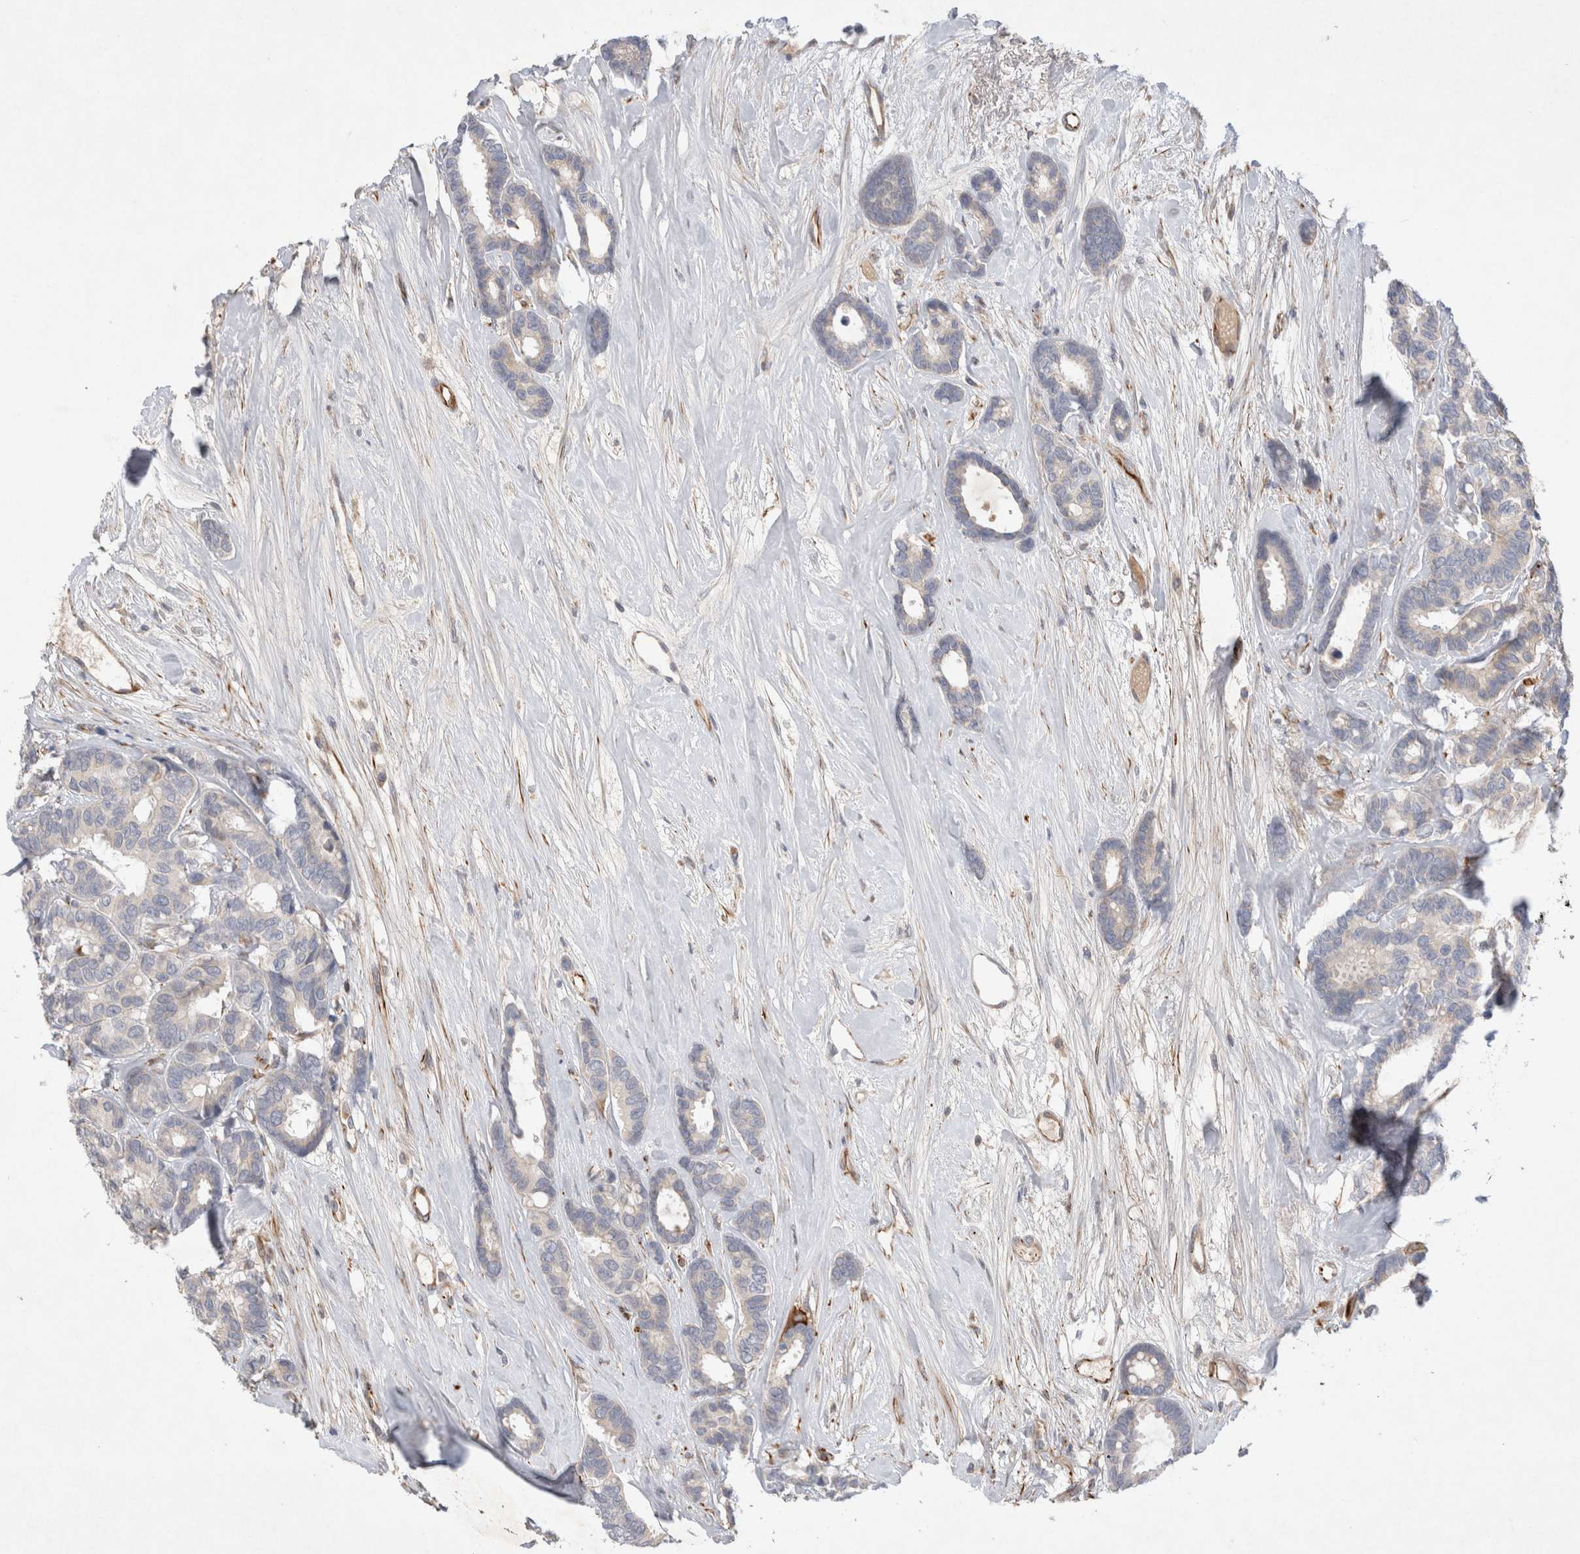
{"staining": {"intensity": "negative", "quantity": "none", "location": "none"}, "tissue": "breast cancer", "cell_type": "Tumor cells", "image_type": "cancer", "snomed": [{"axis": "morphology", "description": "Duct carcinoma"}, {"axis": "topography", "description": "Breast"}], "caption": "A photomicrograph of breast cancer (invasive ductal carcinoma) stained for a protein displays no brown staining in tumor cells.", "gene": "NMU", "patient": {"sex": "female", "age": 87}}